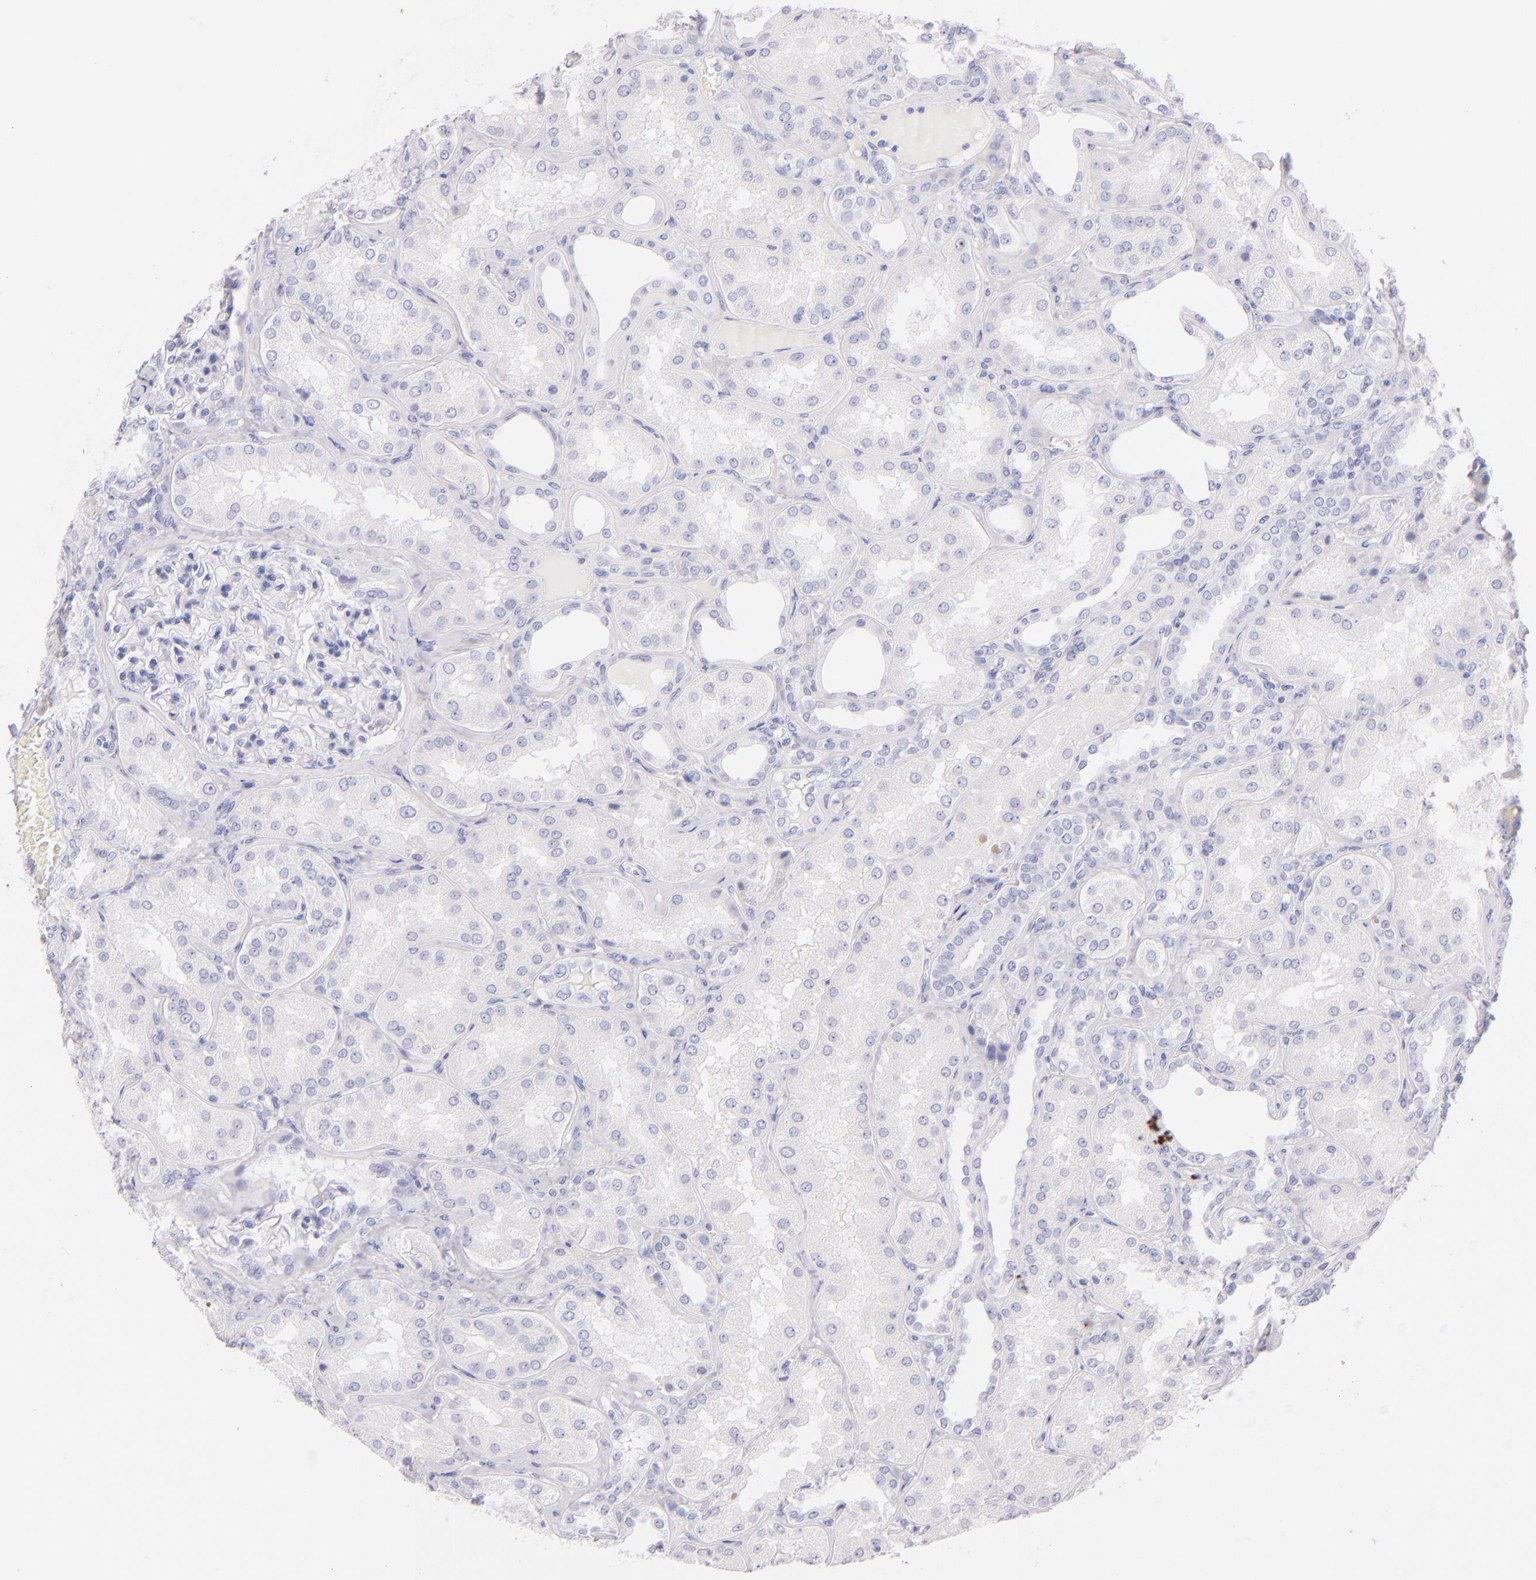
{"staining": {"intensity": "negative", "quantity": "none", "location": "none"}, "tissue": "kidney", "cell_type": "Cells in glomeruli", "image_type": "normal", "snomed": [{"axis": "morphology", "description": "Normal tissue, NOS"}, {"axis": "topography", "description": "Kidney"}], "caption": "An IHC image of unremarkable kidney is shown. There is no staining in cells in glomeruli of kidney.", "gene": "SDC1", "patient": {"sex": "female", "age": 56}}